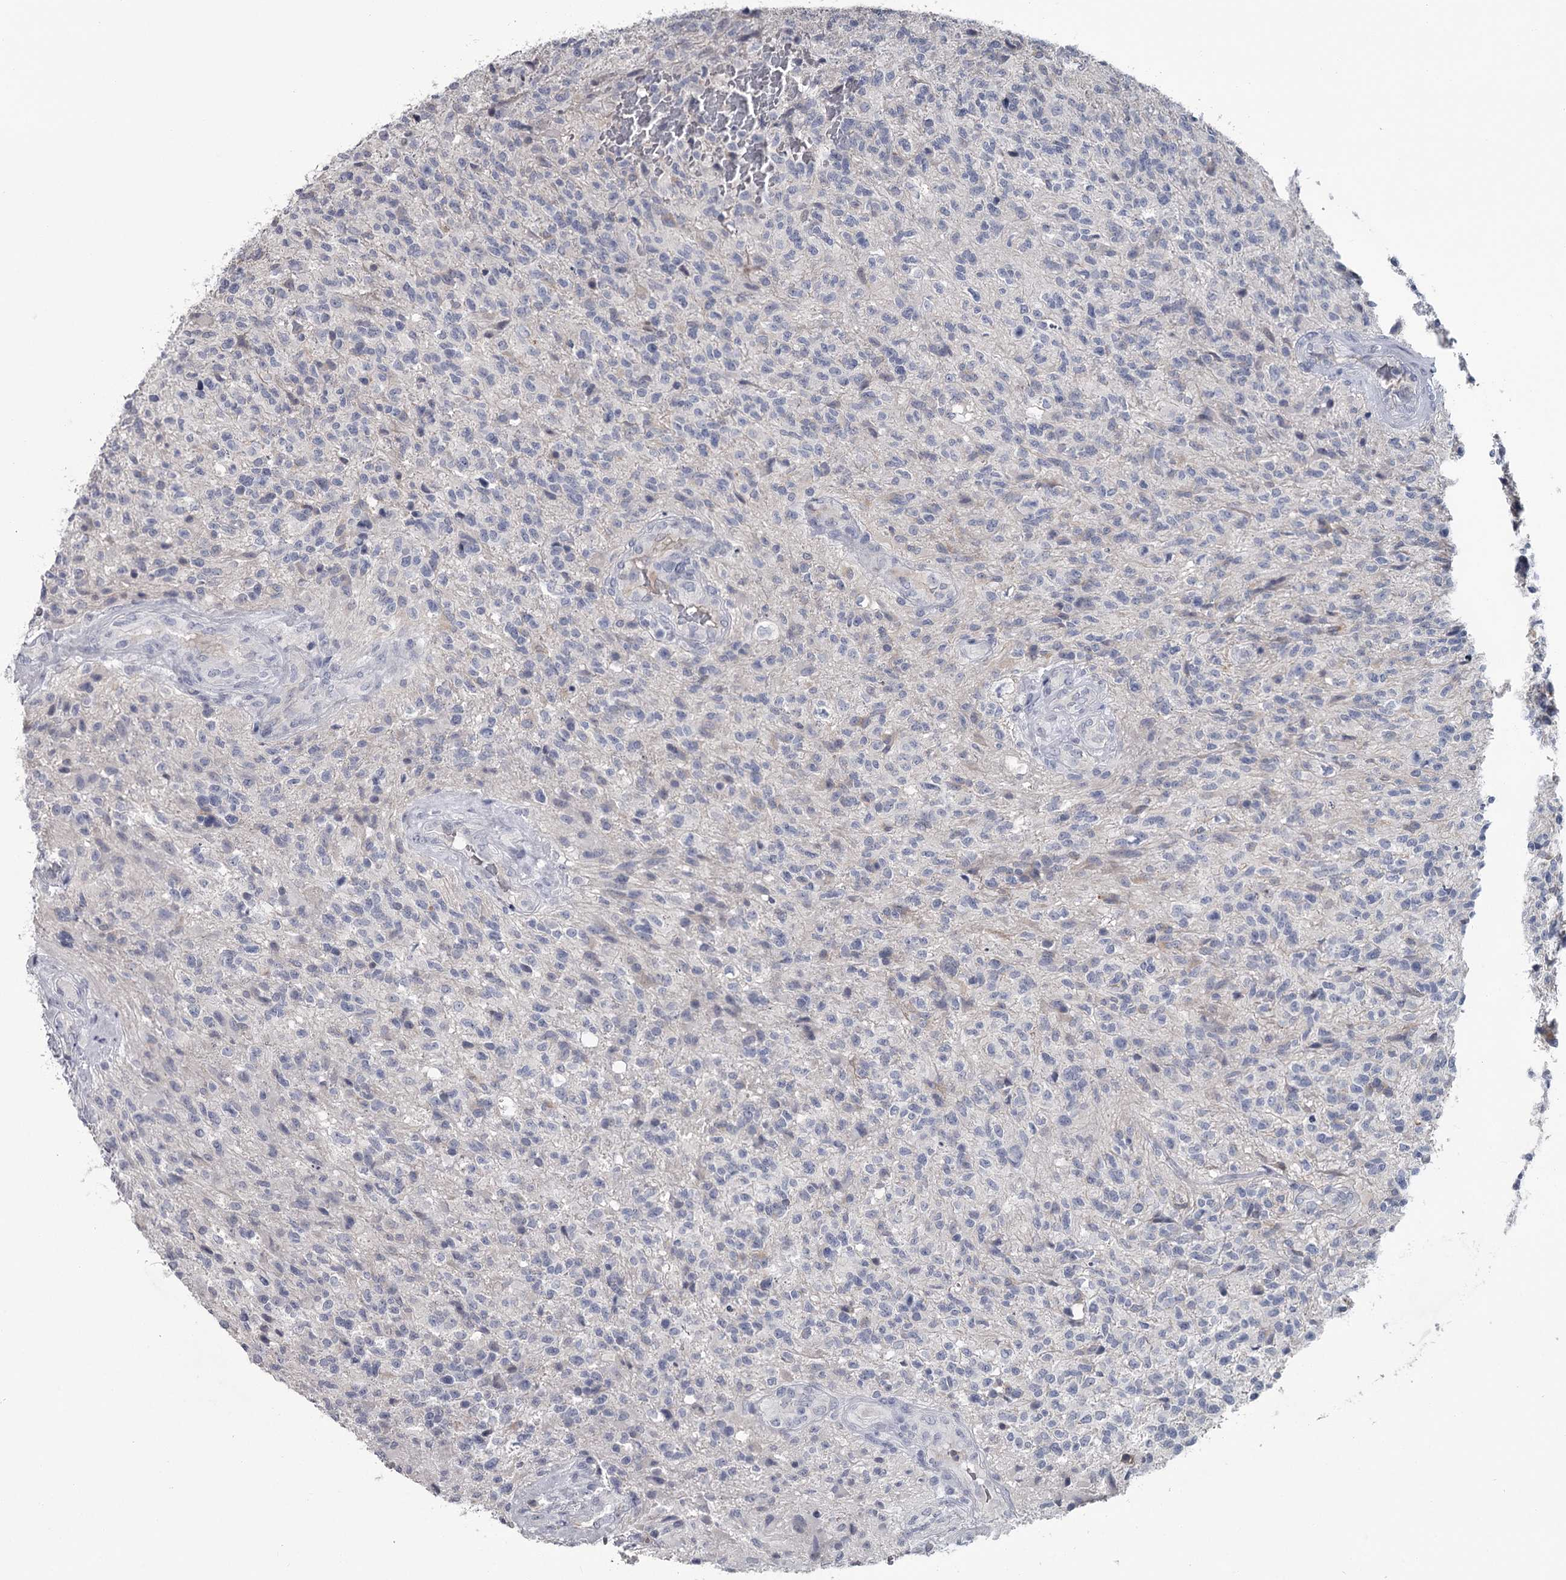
{"staining": {"intensity": "negative", "quantity": "none", "location": "none"}, "tissue": "glioma", "cell_type": "Tumor cells", "image_type": "cancer", "snomed": [{"axis": "morphology", "description": "Glioma, malignant, High grade"}, {"axis": "topography", "description": "Brain"}], "caption": "Tumor cells are negative for brown protein staining in malignant glioma (high-grade).", "gene": "DAO", "patient": {"sex": "male", "age": 56}}